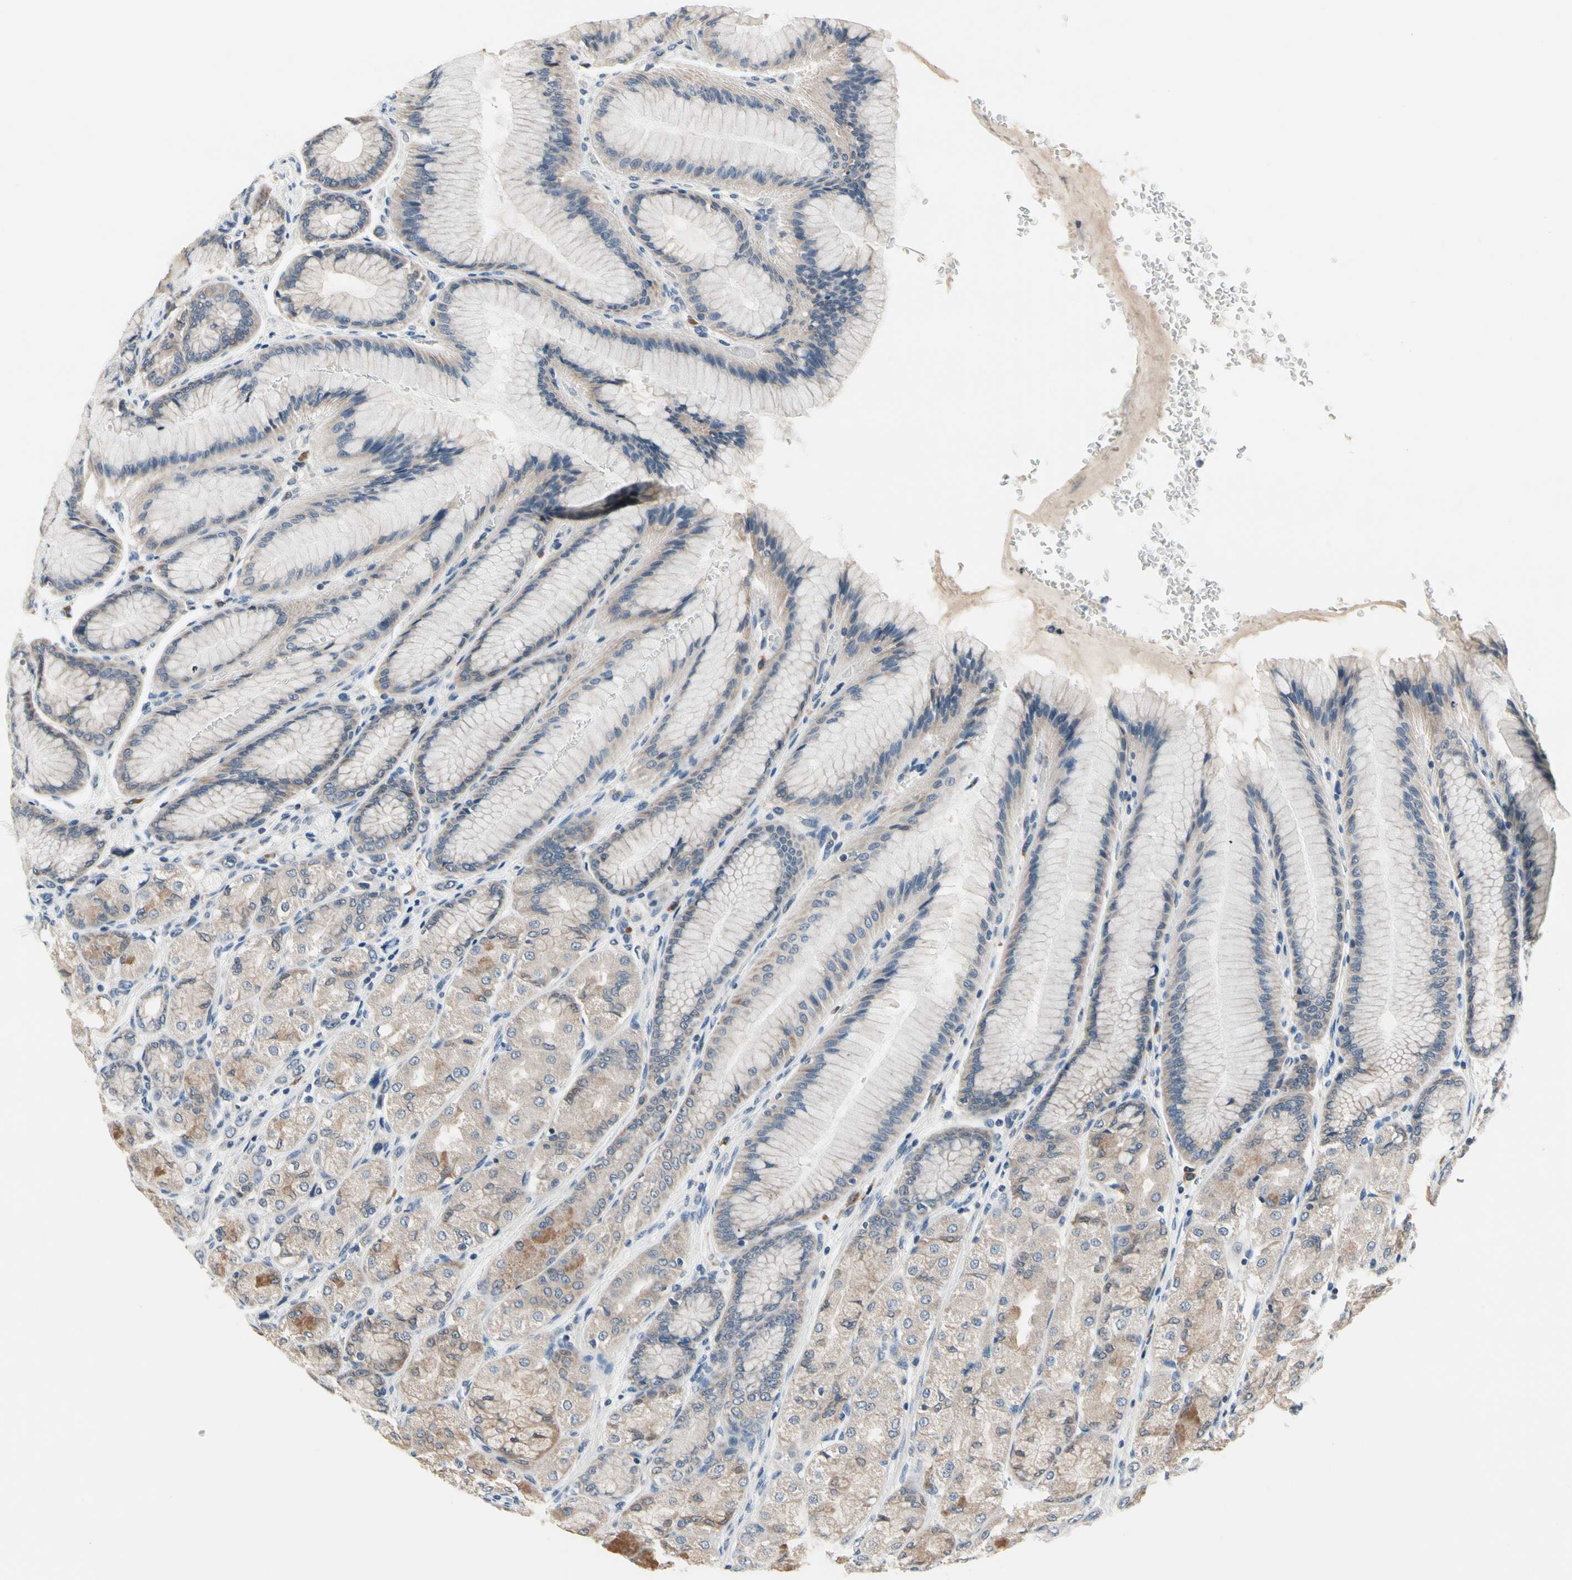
{"staining": {"intensity": "weak", "quantity": ">75%", "location": "cytoplasmic/membranous"}, "tissue": "stomach", "cell_type": "Glandular cells", "image_type": "normal", "snomed": [{"axis": "morphology", "description": "Normal tissue, NOS"}, {"axis": "morphology", "description": "Adenocarcinoma, NOS"}, {"axis": "topography", "description": "Stomach"}, {"axis": "topography", "description": "Stomach, lower"}], "caption": "Immunohistochemical staining of normal stomach exhibits low levels of weak cytoplasmic/membranous staining in about >75% of glandular cells. The protein is shown in brown color, while the nuclei are stained blue.", "gene": "SELENOK", "patient": {"sex": "female", "age": 65}}